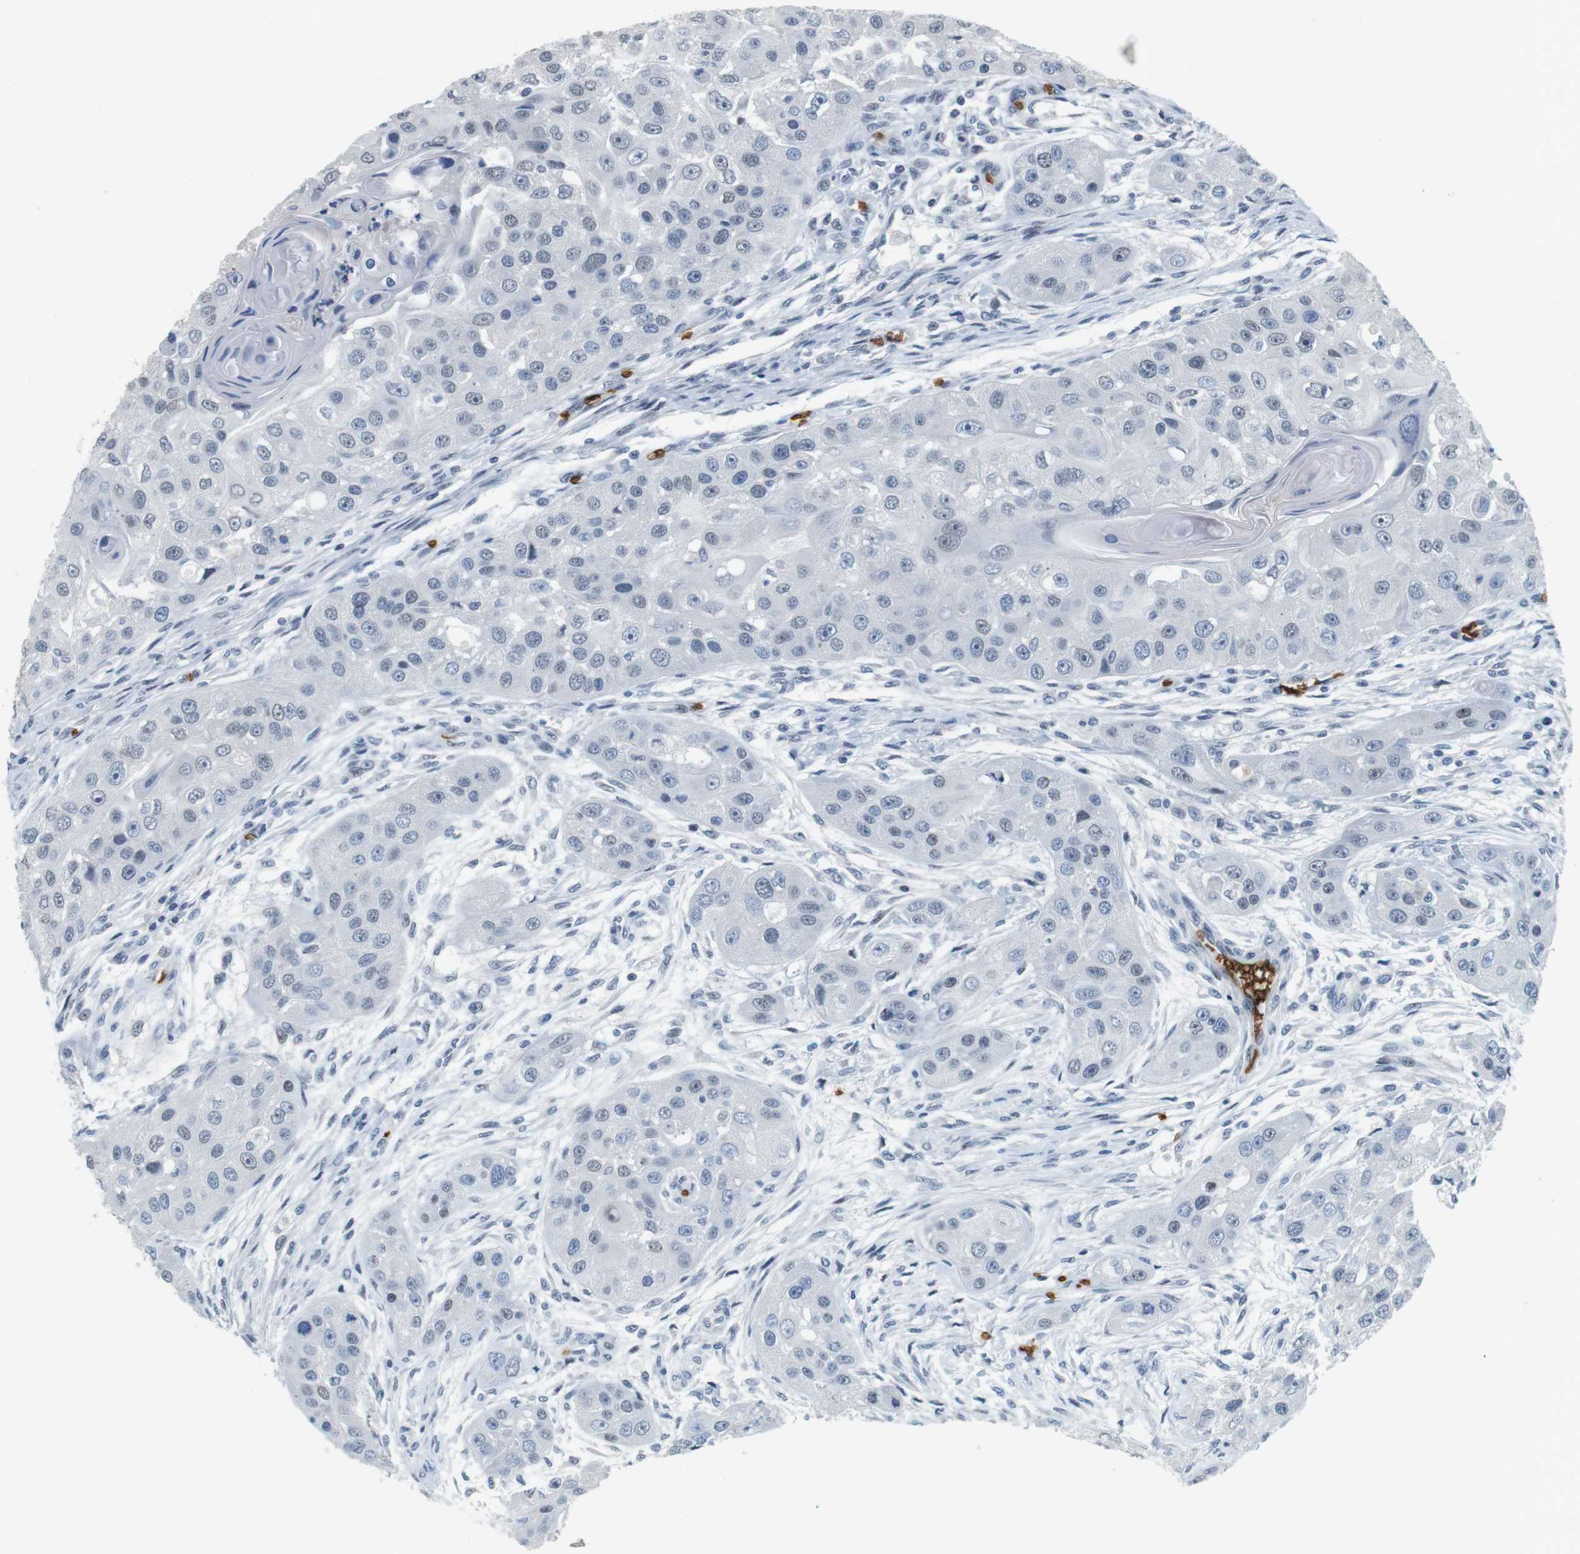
{"staining": {"intensity": "negative", "quantity": "none", "location": "none"}, "tissue": "head and neck cancer", "cell_type": "Tumor cells", "image_type": "cancer", "snomed": [{"axis": "morphology", "description": "Normal tissue, NOS"}, {"axis": "morphology", "description": "Squamous cell carcinoma, NOS"}, {"axis": "topography", "description": "Skeletal muscle"}, {"axis": "topography", "description": "Head-Neck"}], "caption": "Immunohistochemistry (IHC) photomicrograph of neoplastic tissue: squamous cell carcinoma (head and neck) stained with DAB (3,3'-diaminobenzidine) shows no significant protein staining in tumor cells. (Immunohistochemistry (IHC), brightfield microscopy, high magnification).", "gene": "SLC4A1", "patient": {"sex": "male", "age": 51}}